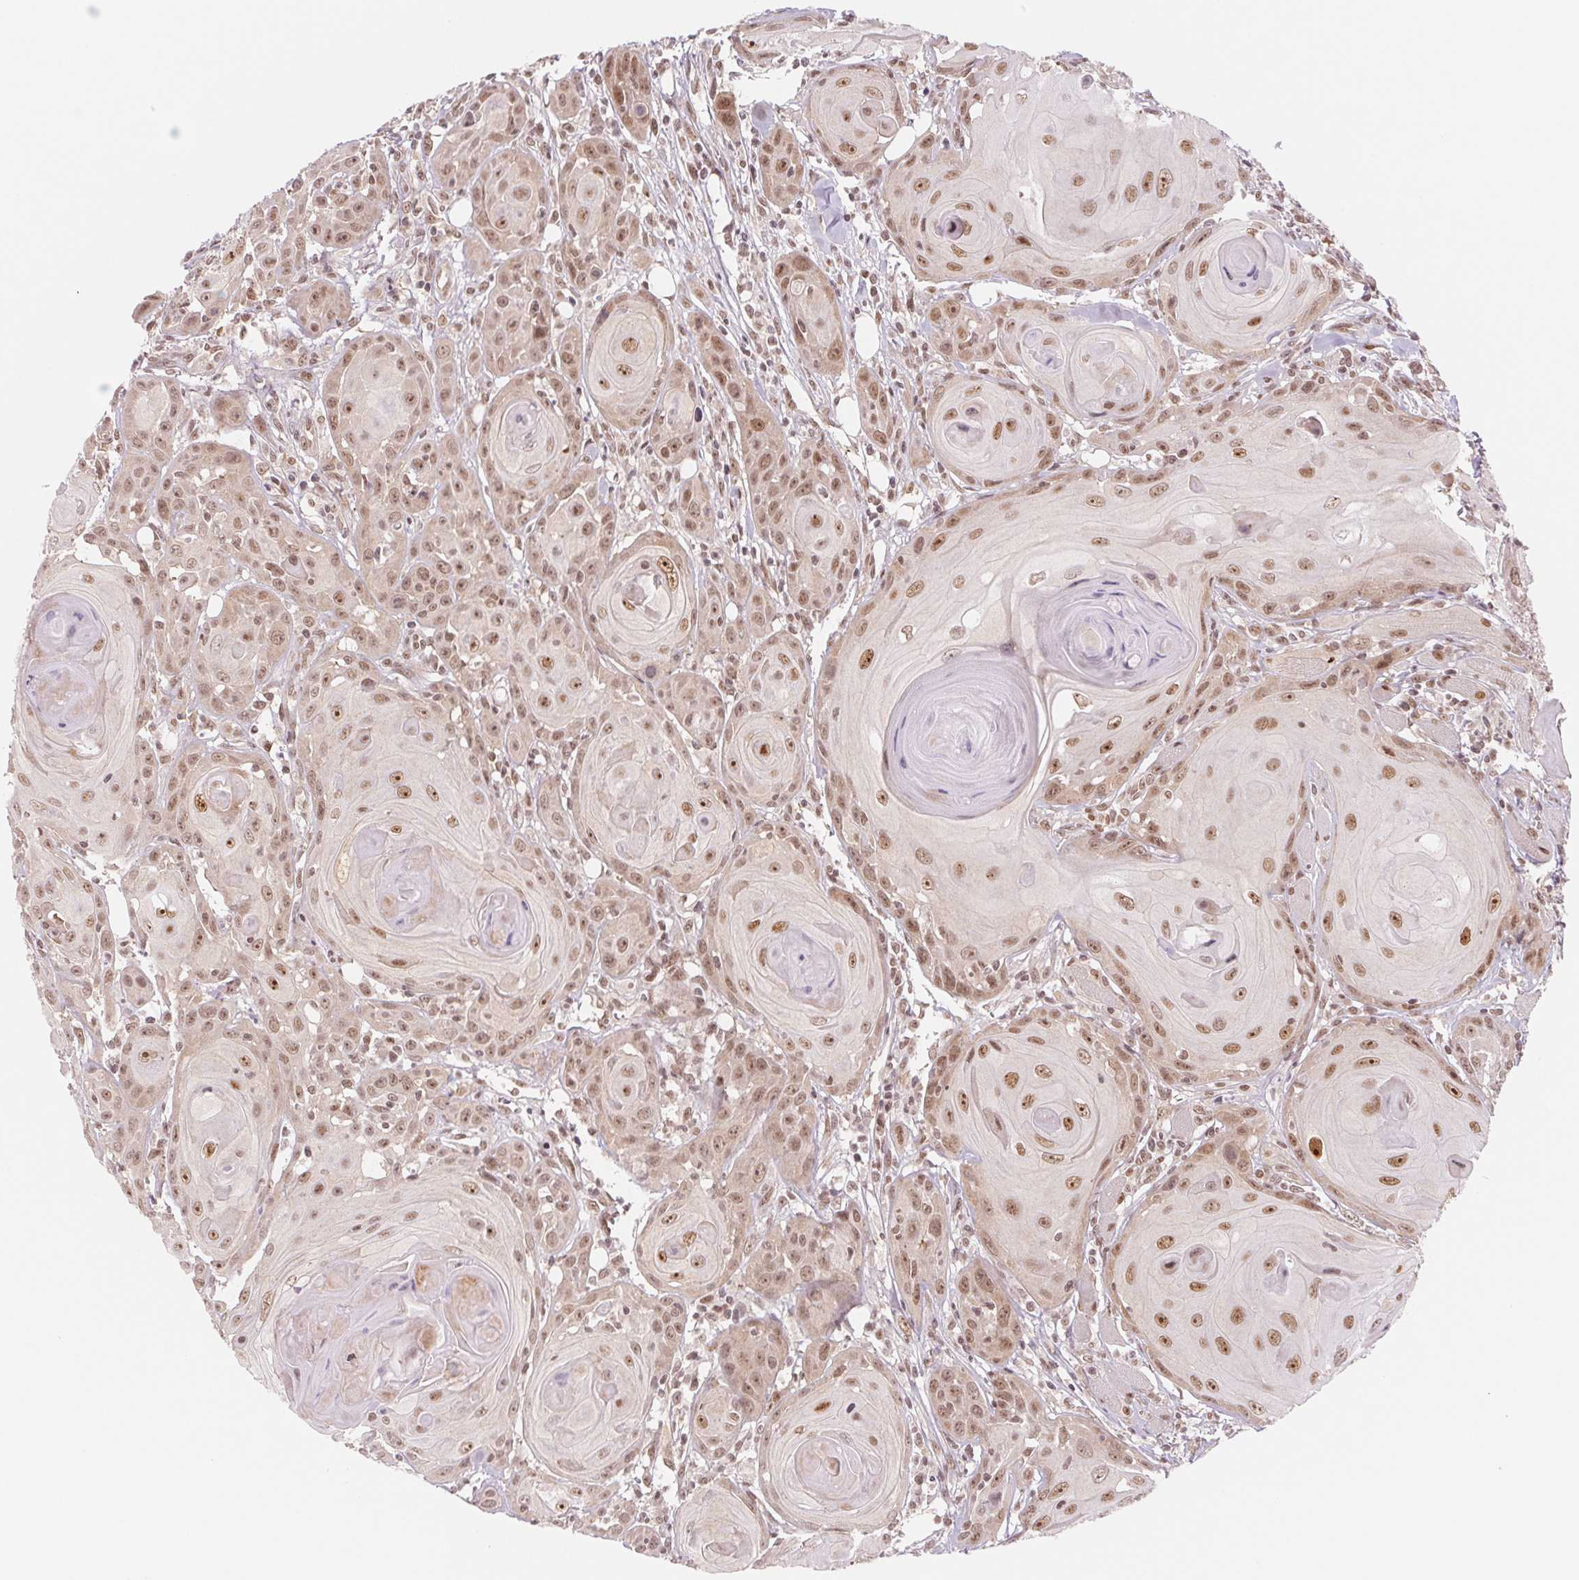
{"staining": {"intensity": "moderate", "quantity": ">75%", "location": "nuclear"}, "tissue": "head and neck cancer", "cell_type": "Tumor cells", "image_type": "cancer", "snomed": [{"axis": "morphology", "description": "Squamous cell carcinoma, NOS"}, {"axis": "topography", "description": "Head-Neck"}], "caption": "Human head and neck cancer stained for a protein (brown) demonstrates moderate nuclear positive positivity in approximately >75% of tumor cells.", "gene": "DNAJB6", "patient": {"sex": "female", "age": 80}}